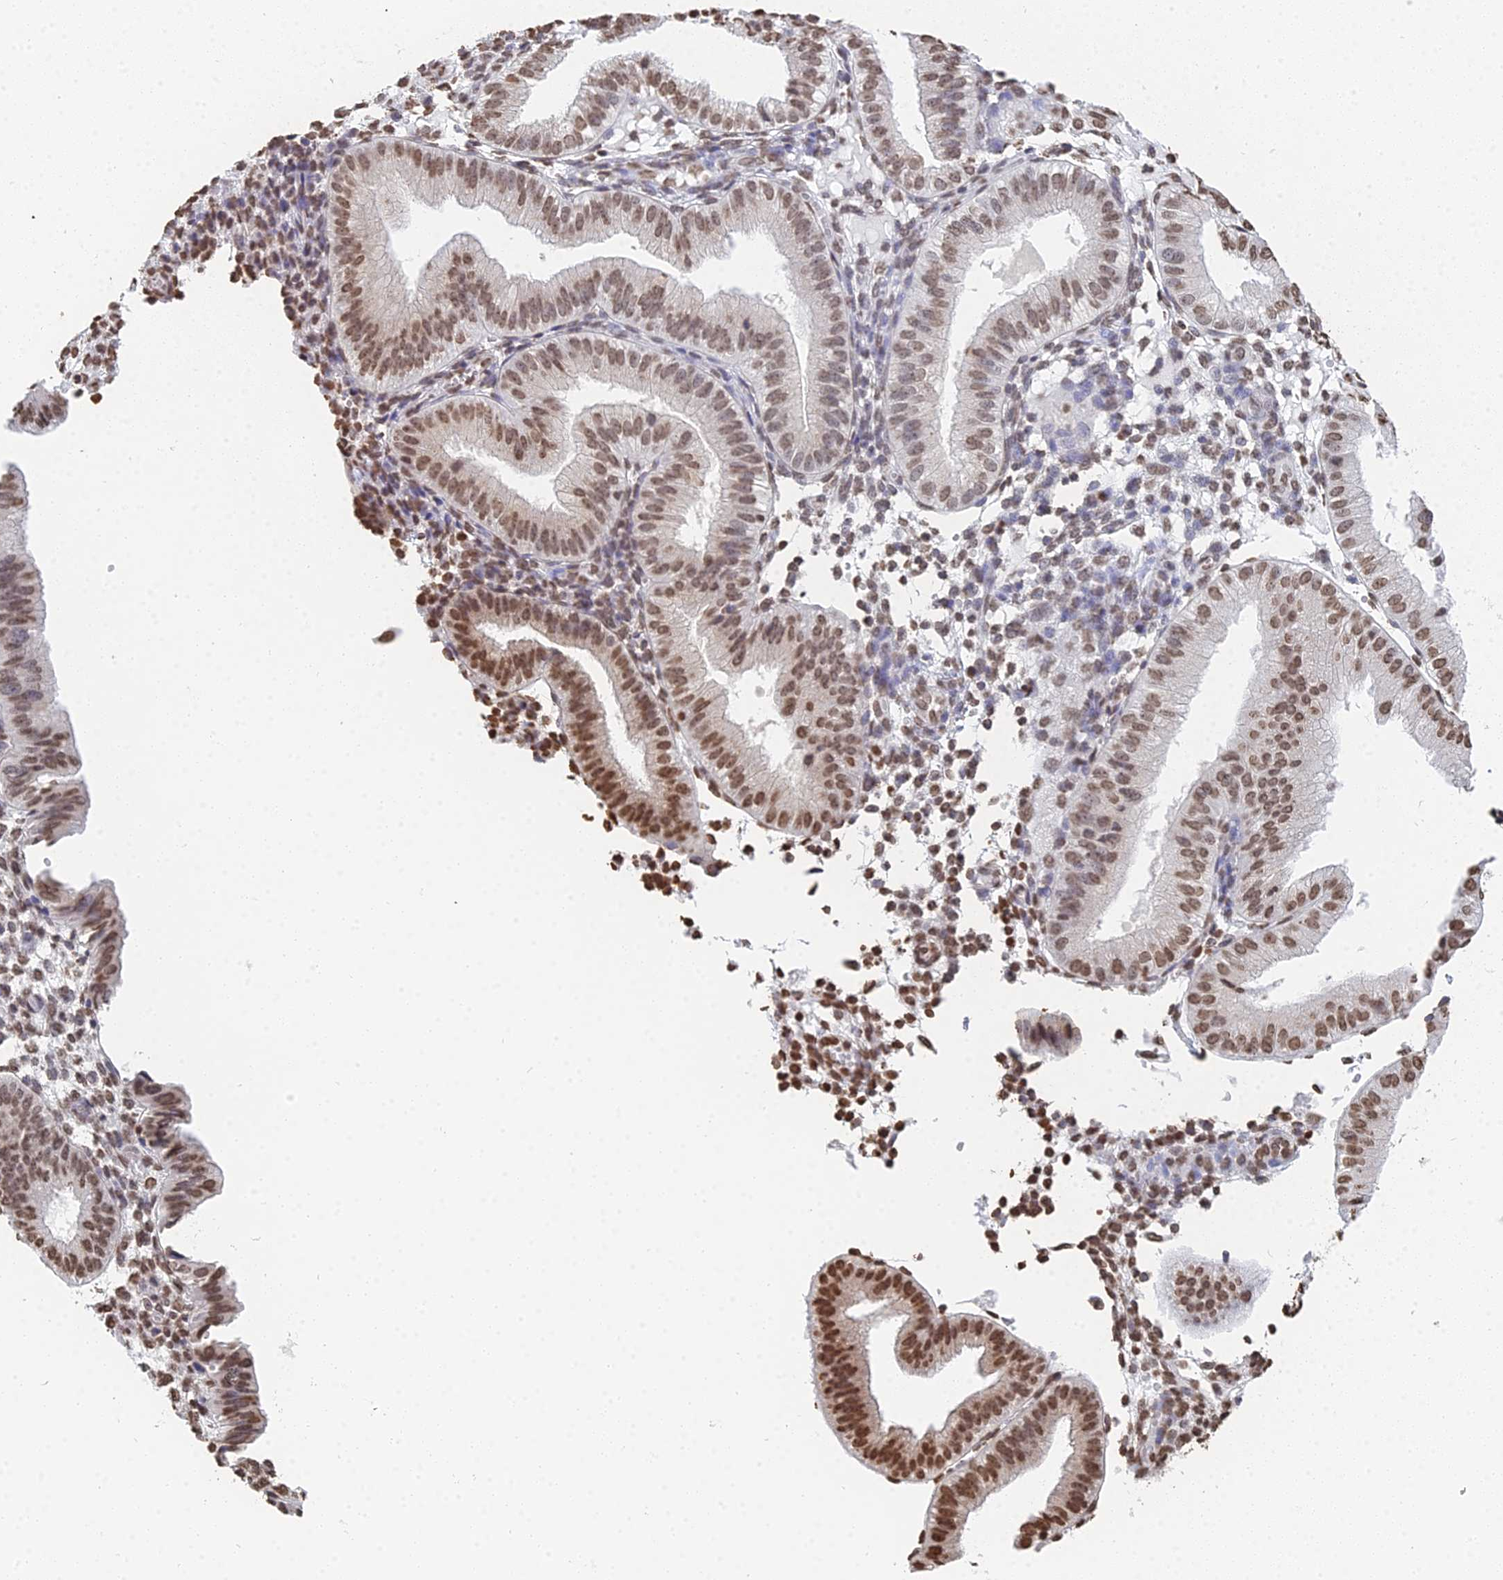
{"staining": {"intensity": "weak", "quantity": "25%-75%", "location": "nuclear"}, "tissue": "endometrium", "cell_type": "Cells in endometrial stroma", "image_type": "normal", "snomed": [{"axis": "morphology", "description": "Normal tissue, NOS"}, {"axis": "topography", "description": "Endometrium"}], "caption": "The histopathology image exhibits immunohistochemical staining of unremarkable endometrium. There is weak nuclear staining is present in approximately 25%-75% of cells in endometrial stroma.", "gene": "GBP3", "patient": {"sex": "female", "age": 39}}